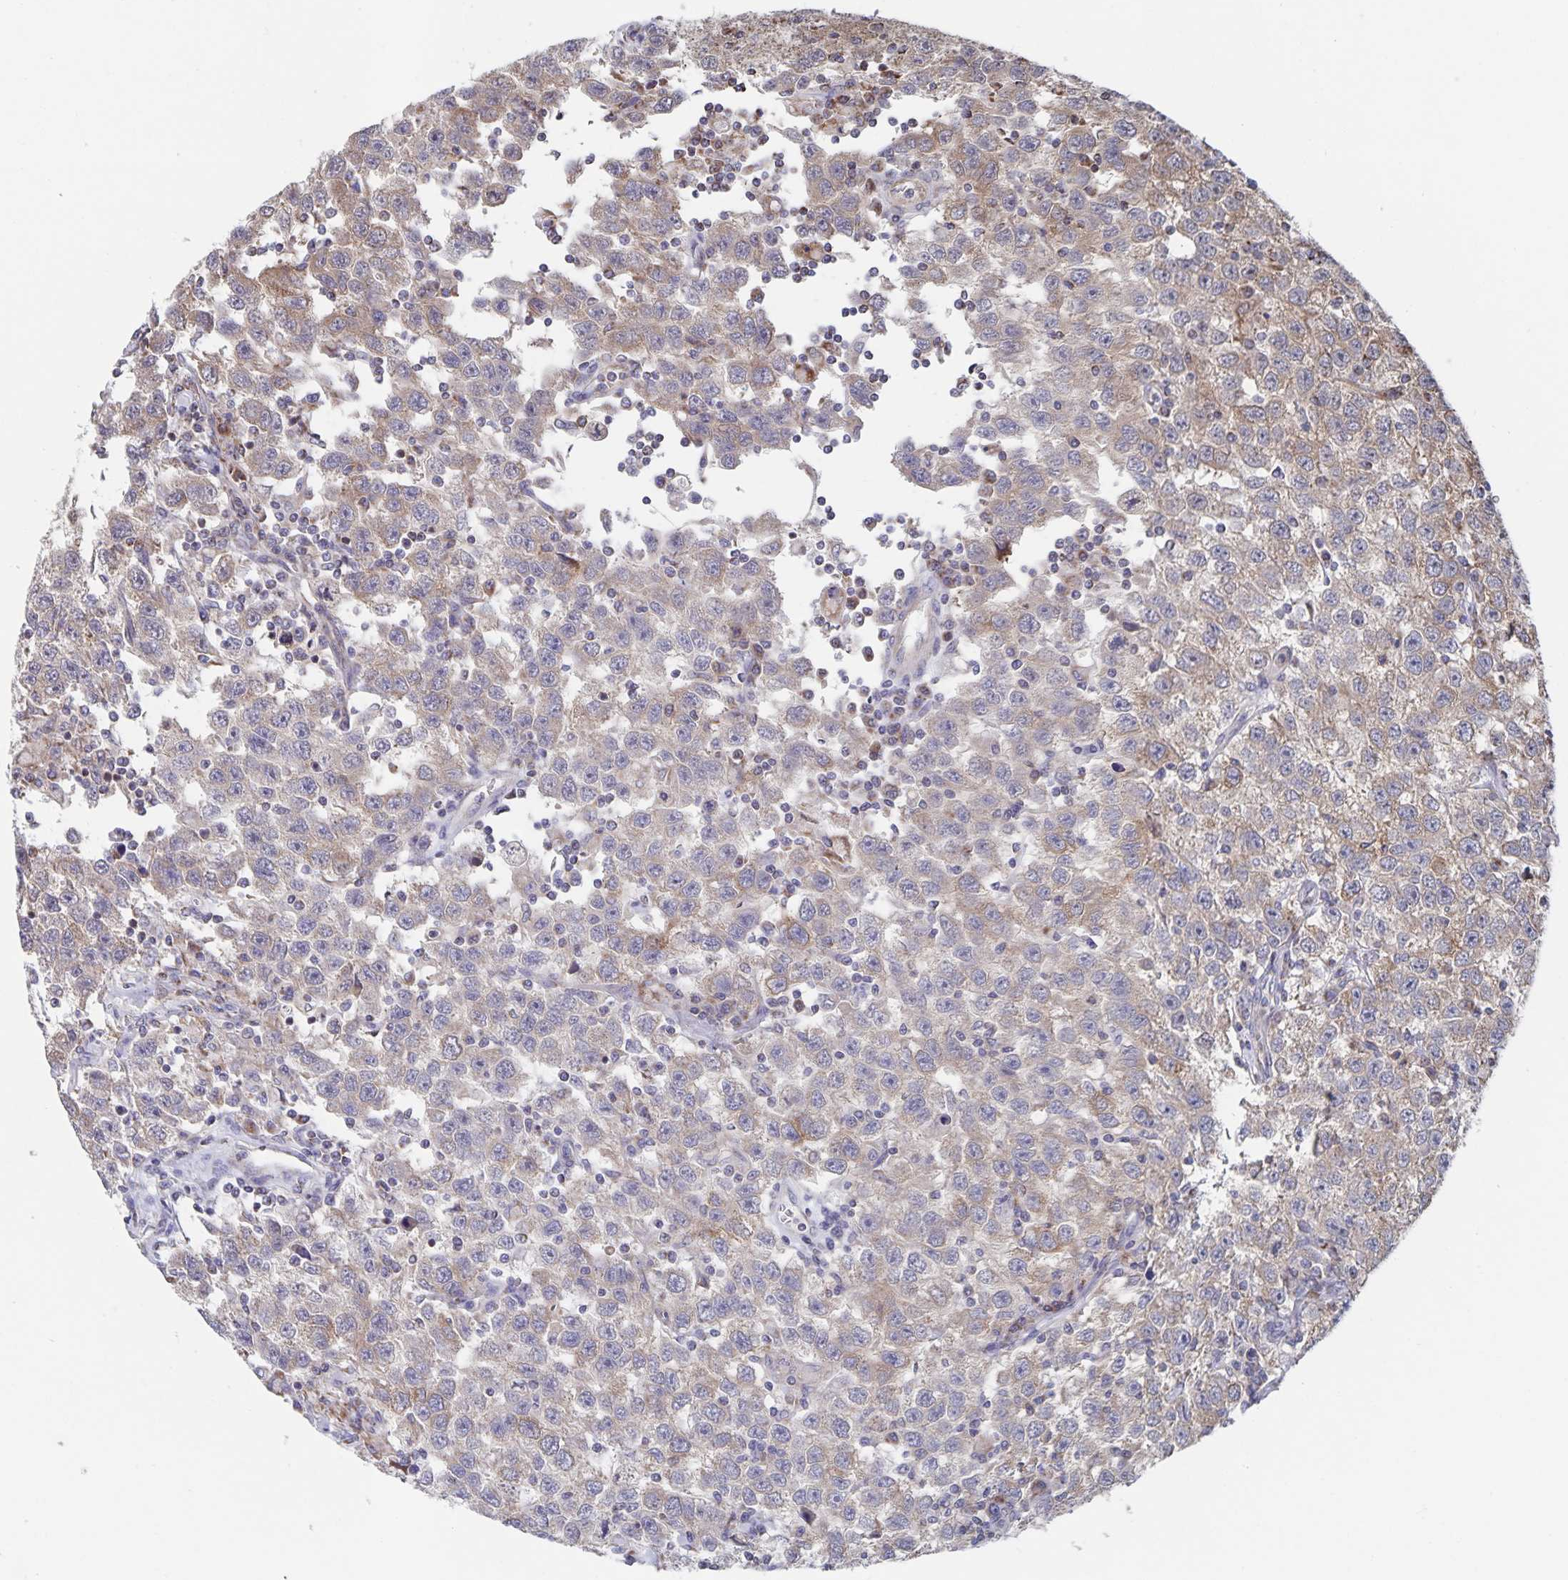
{"staining": {"intensity": "weak", "quantity": "25%-75%", "location": "cytoplasmic/membranous"}, "tissue": "testis cancer", "cell_type": "Tumor cells", "image_type": "cancer", "snomed": [{"axis": "morphology", "description": "Seminoma, NOS"}, {"axis": "topography", "description": "Testis"}], "caption": "A low amount of weak cytoplasmic/membranous positivity is seen in approximately 25%-75% of tumor cells in testis cancer tissue. The protein of interest is shown in brown color, while the nuclei are stained blue.", "gene": "ACACA", "patient": {"sex": "male", "age": 41}}